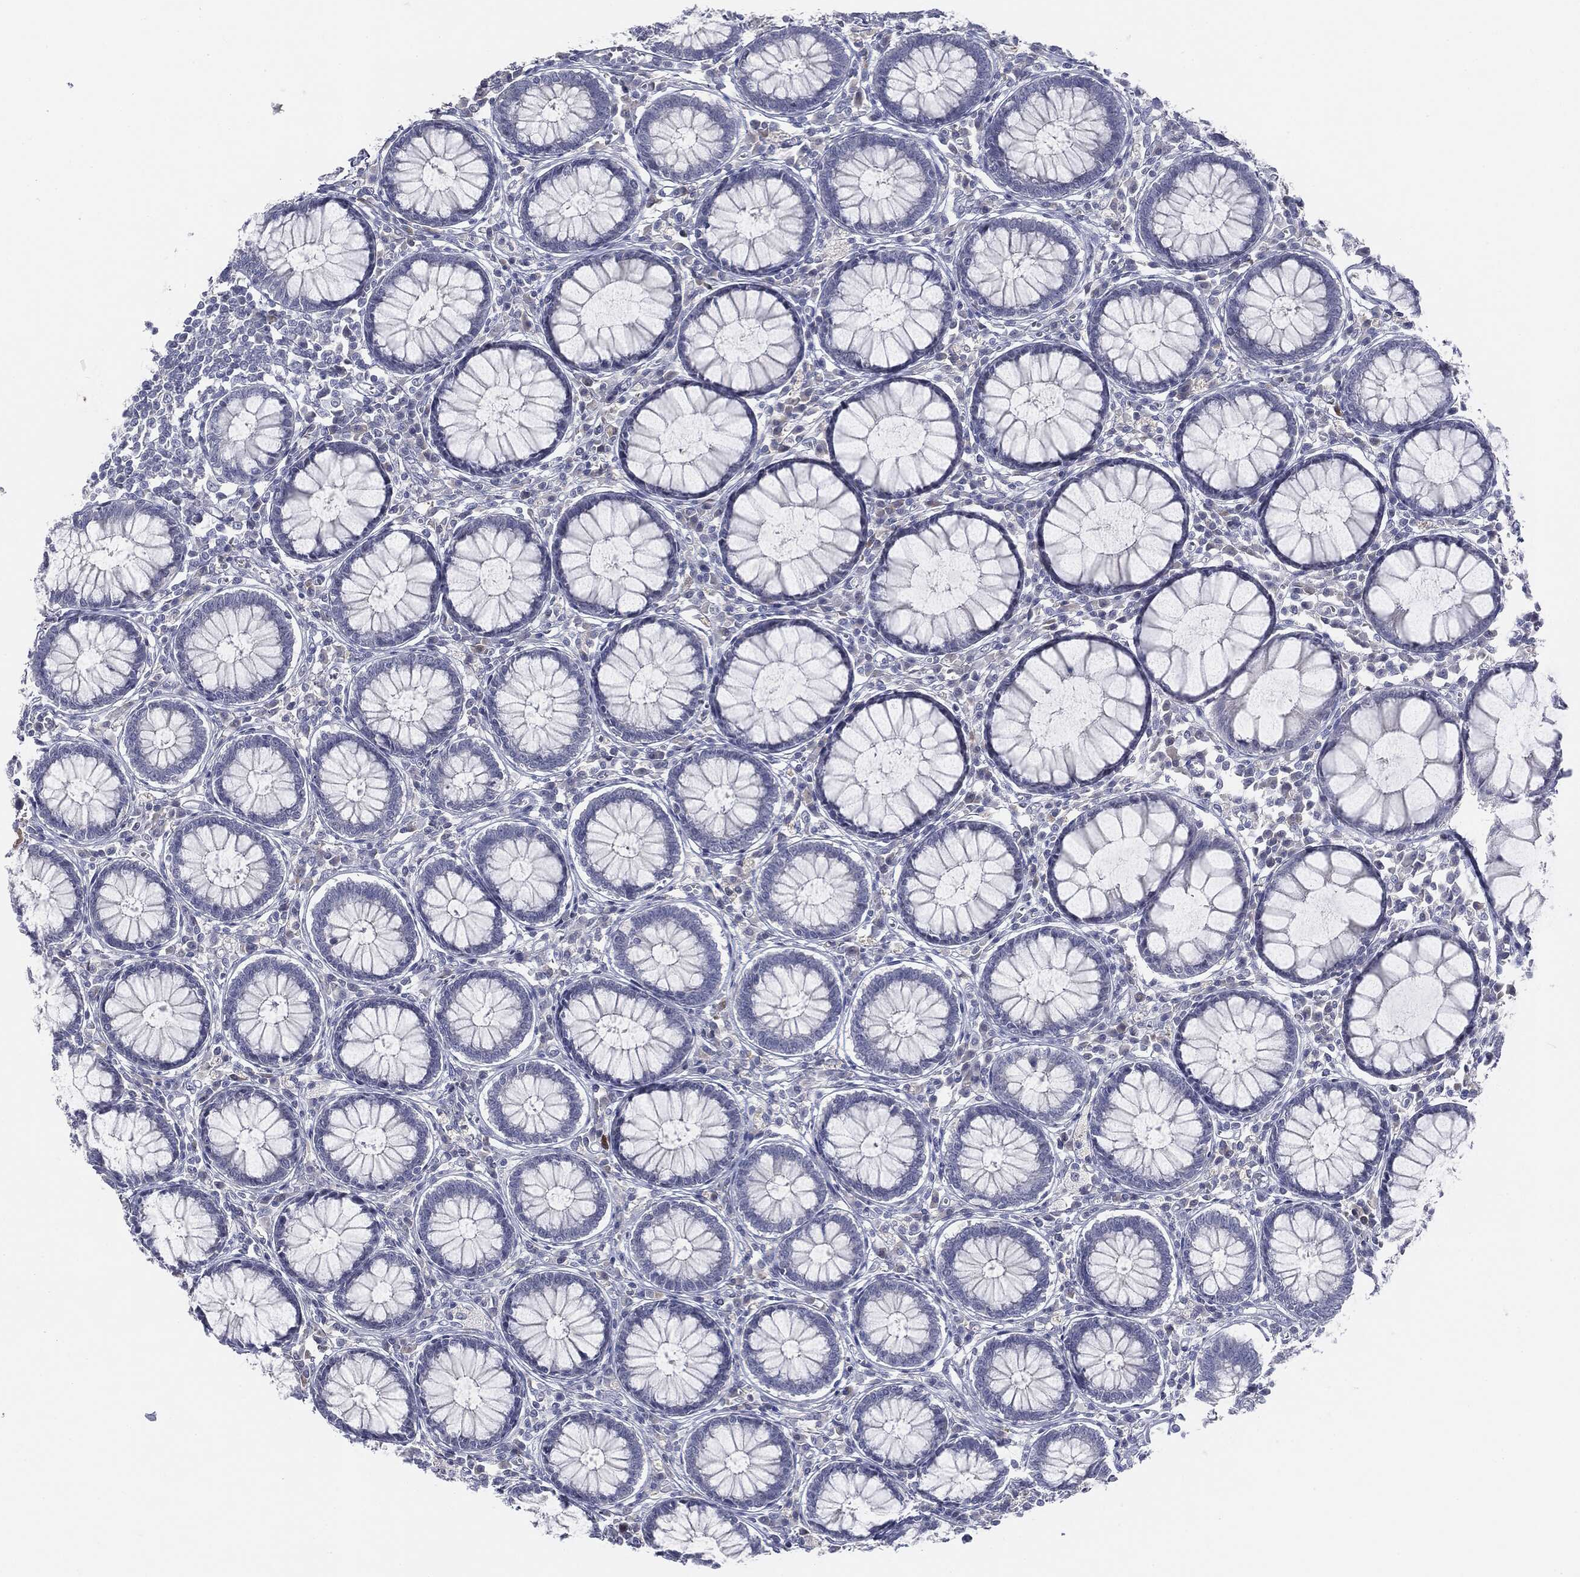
{"staining": {"intensity": "negative", "quantity": "none", "location": "none"}, "tissue": "colon", "cell_type": "Endothelial cells", "image_type": "normal", "snomed": [{"axis": "morphology", "description": "Normal tissue, NOS"}, {"axis": "topography", "description": "Colon"}], "caption": "Immunohistochemistry (IHC) micrograph of benign colon: colon stained with DAB (3,3'-diaminobenzidine) demonstrates no significant protein staining in endothelial cells. (Immunohistochemistry, brightfield microscopy, high magnification).", "gene": "CGB1", "patient": {"sex": "male", "age": 65}}